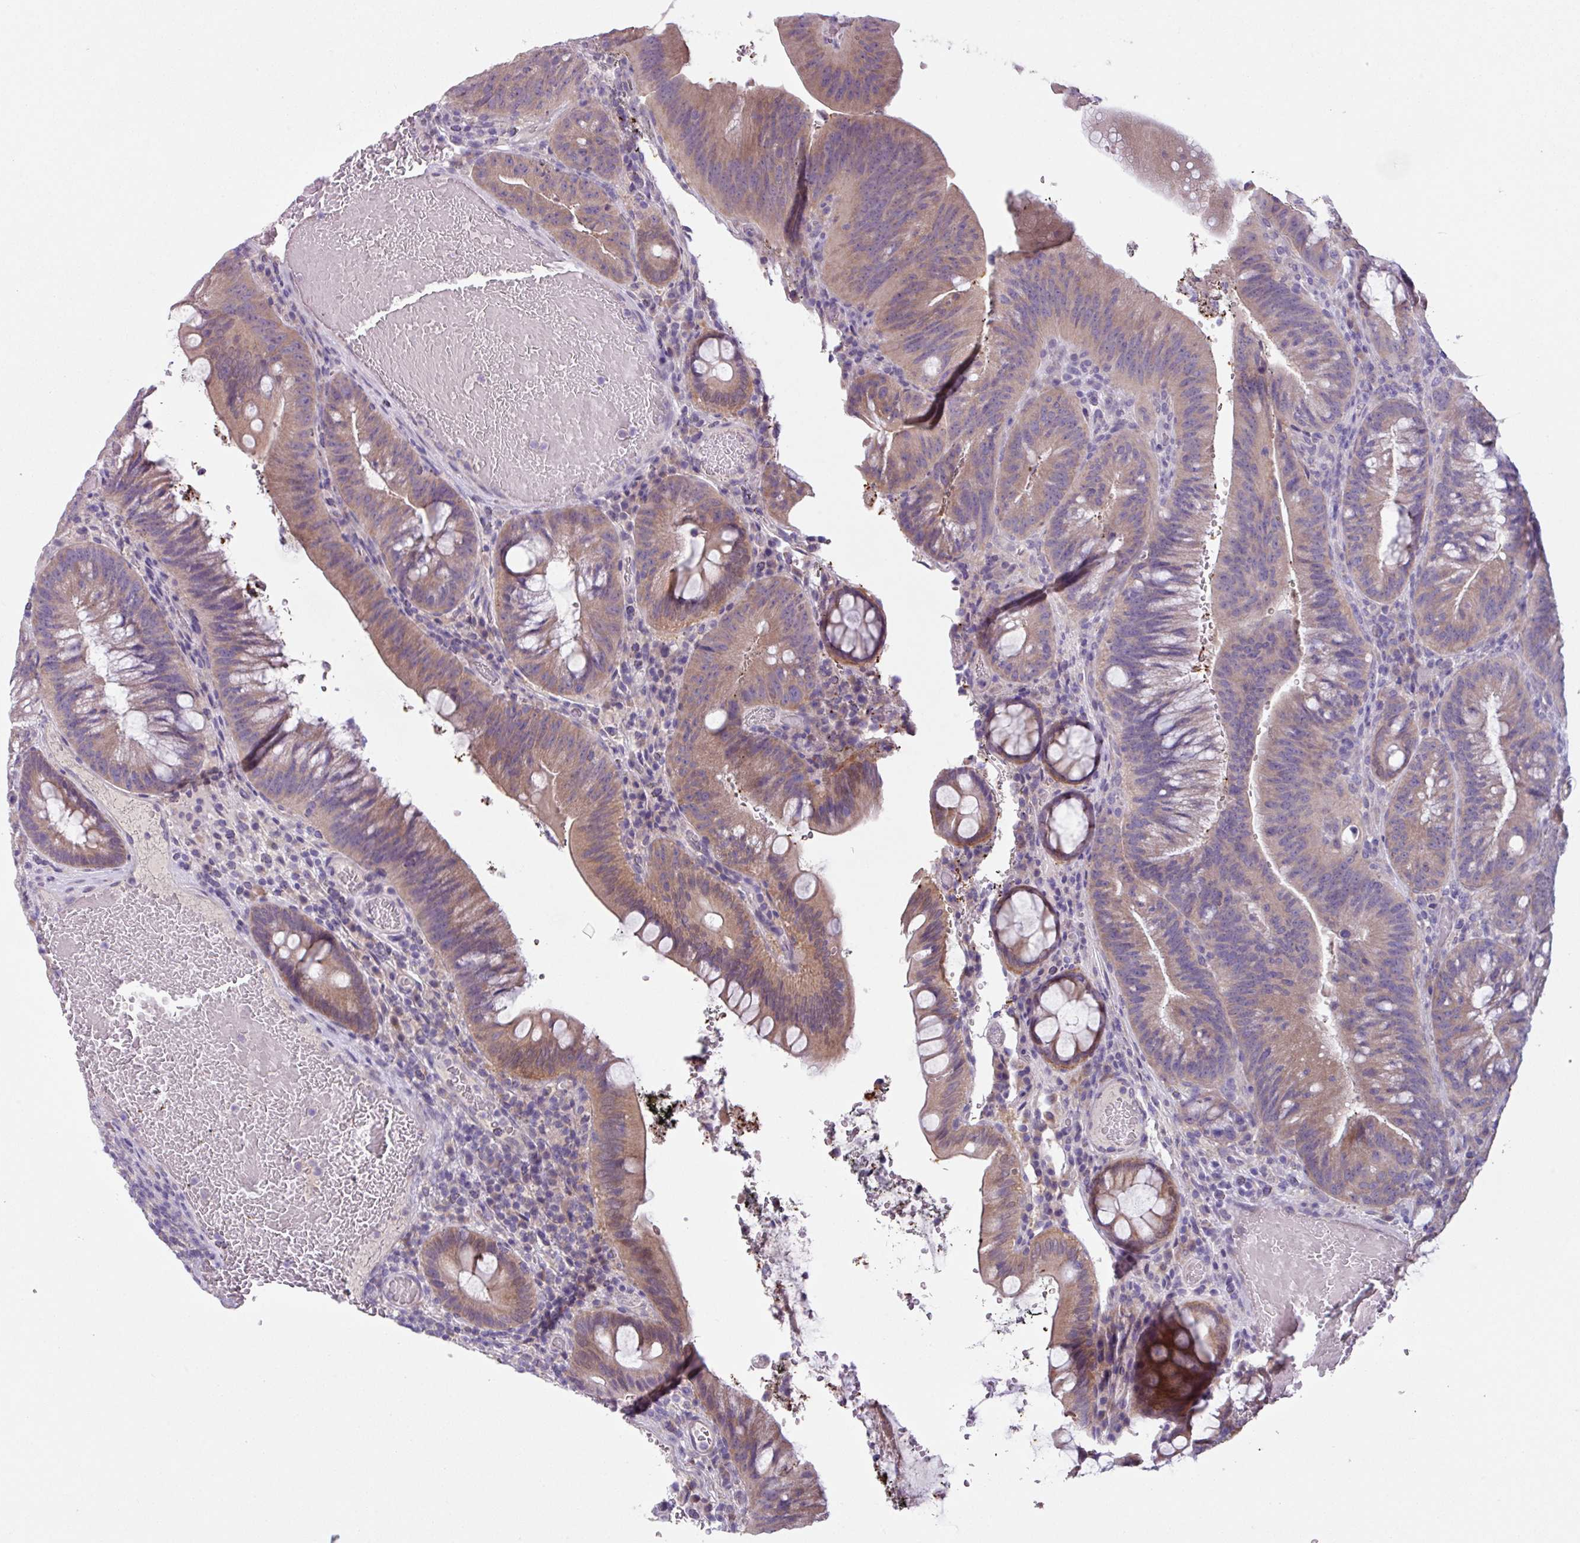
{"staining": {"intensity": "moderate", "quantity": ">75%", "location": "cytoplasmic/membranous"}, "tissue": "colorectal cancer", "cell_type": "Tumor cells", "image_type": "cancer", "snomed": [{"axis": "morphology", "description": "Adenocarcinoma, NOS"}, {"axis": "topography", "description": "Colon"}], "caption": "Tumor cells display moderate cytoplasmic/membranous expression in about >75% of cells in colorectal cancer. Nuclei are stained in blue.", "gene": "C20orf27", "patient": {"sex": "female", "age": 43}}